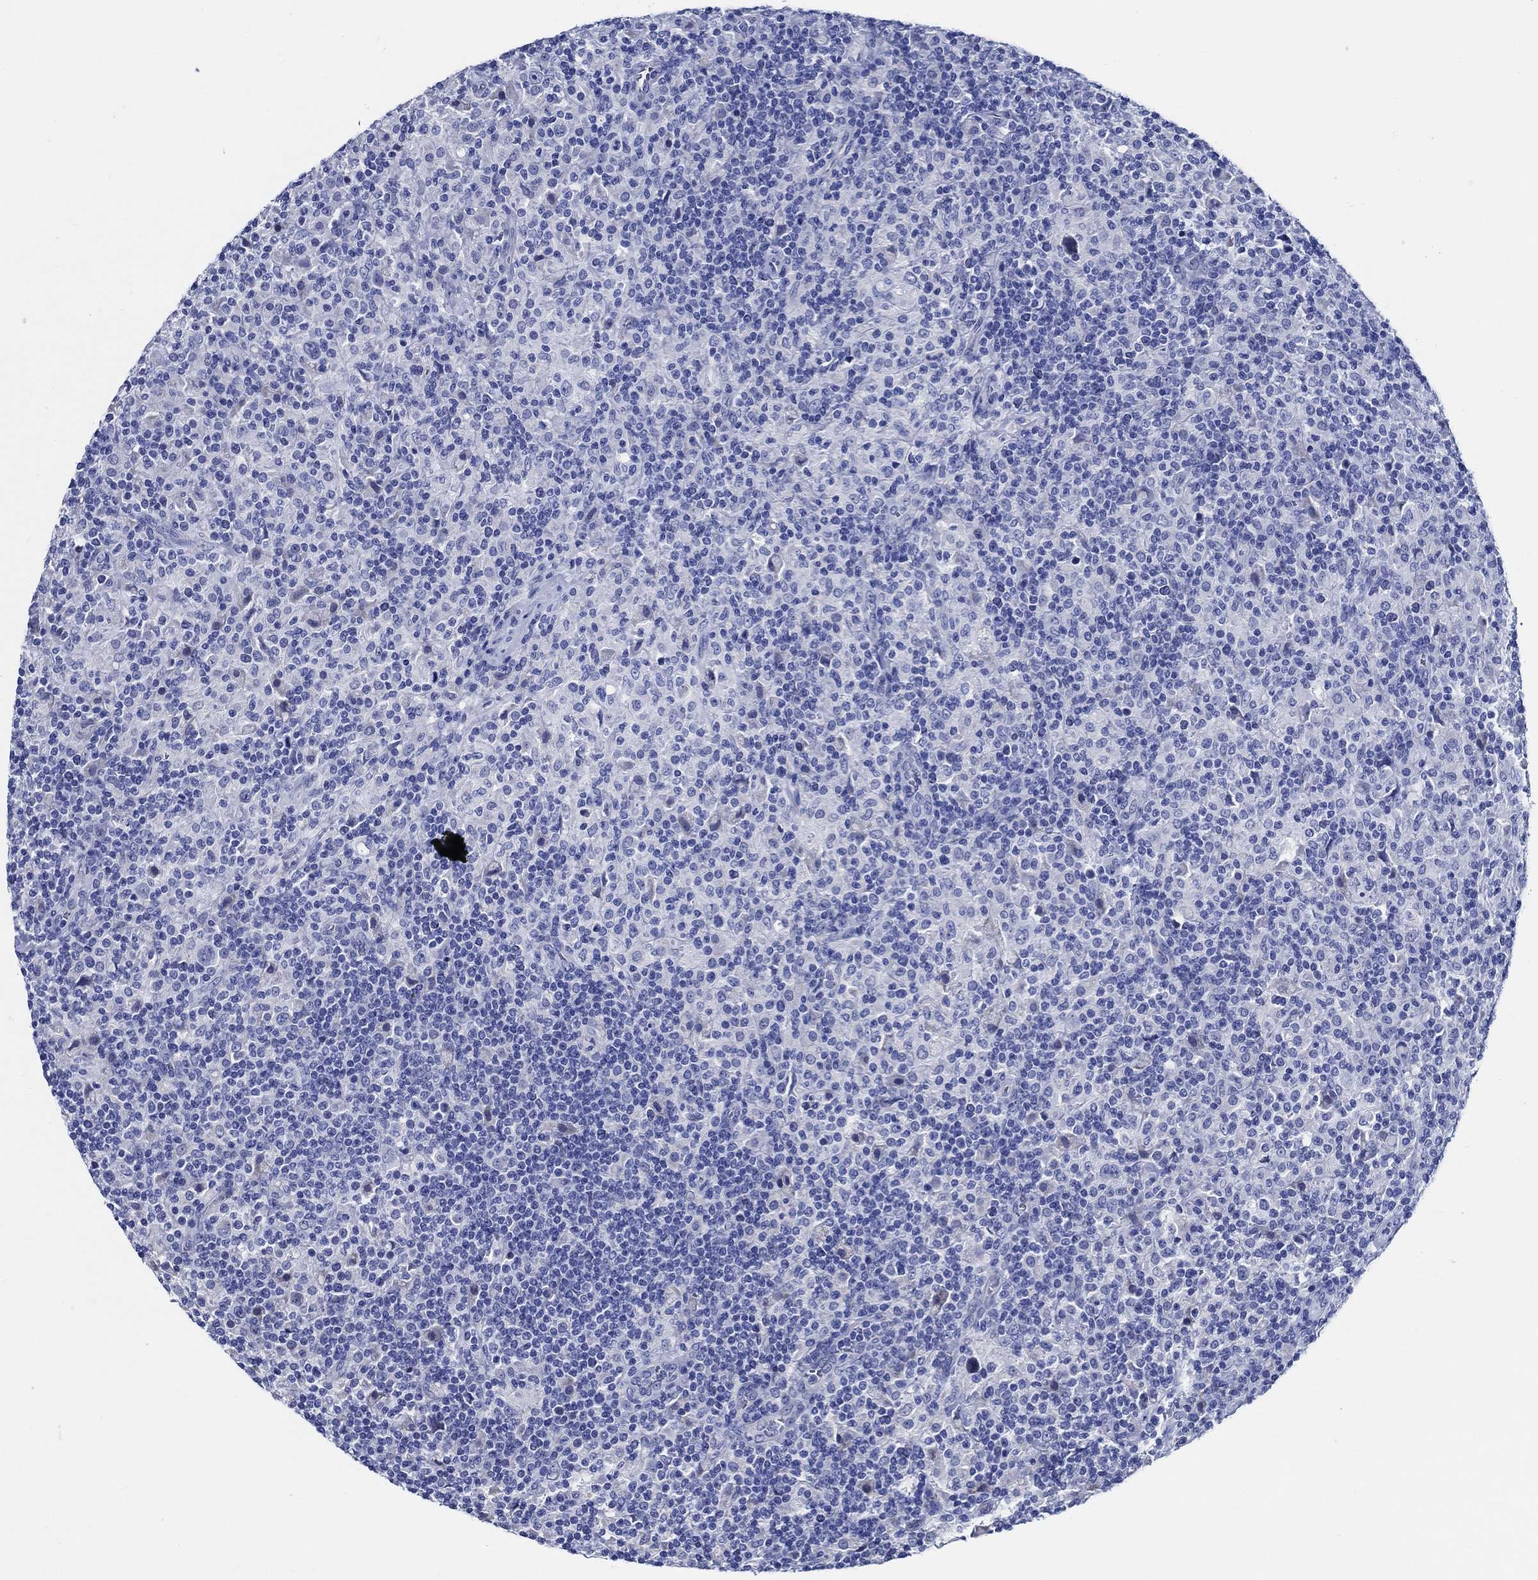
{"staining": {"intensity": "negative", "quantity": "none", "location": "none"}, "tissue": "lymphoma", "cell_type": "Tumor cells", "image_type": "cancer", "snomed": [{"axis": "morphology", "description": "Hodgkin's disease, NOS"}, {"axis": "topography", "description": "Lymph node"}], "caption": "This micrograph is of lymphoma stained with immunohistochemistry (IHC) to label a protein in brown with the nuclei are counter-stained blue. There is no positivity in tumor cells.", "gene": "WDR62", "patient": {"sex": "male", "age": 70}}